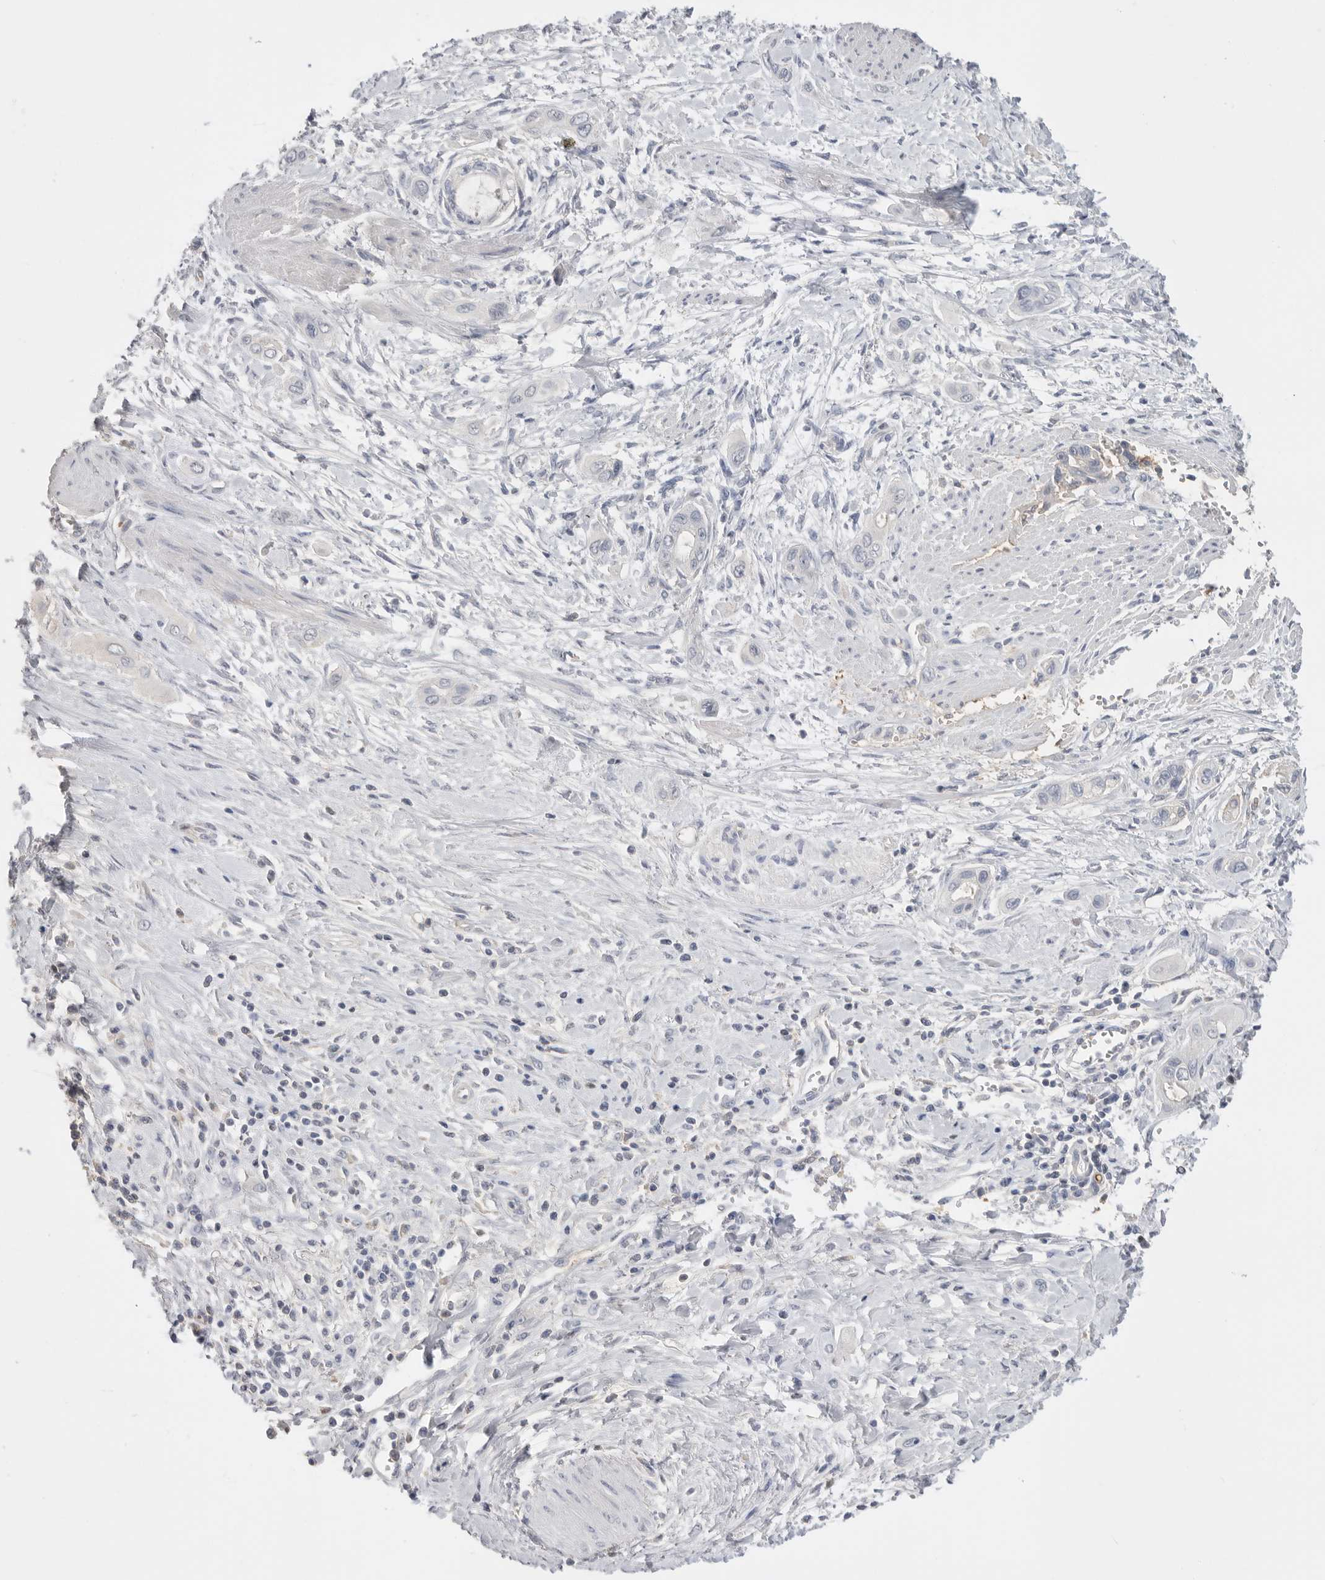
{"staining": {"intensity": "negative", "quantity": "none", "location": "none"}, "tissue": "pancreatic cancer", "cell_type": "Tumor cells", "image_type": "cancer", "snomed": [{"axis": "morphology", "description": "Adenocarcinoma, NOS"}, {"axis": "topography", "description": "Pancreas"}], "caption": "IHC histopathology image of adenocarcinoma (pancreatic) stained for a protein (brown), which exhibits no staining in tumor cells. (Brightfield microscopy of DAB (3,3'-diaminobenzidine) immunohistochemistry at high magnification).", "gene": "APOA2", "patient": {"sex": "male", "age": 59}}